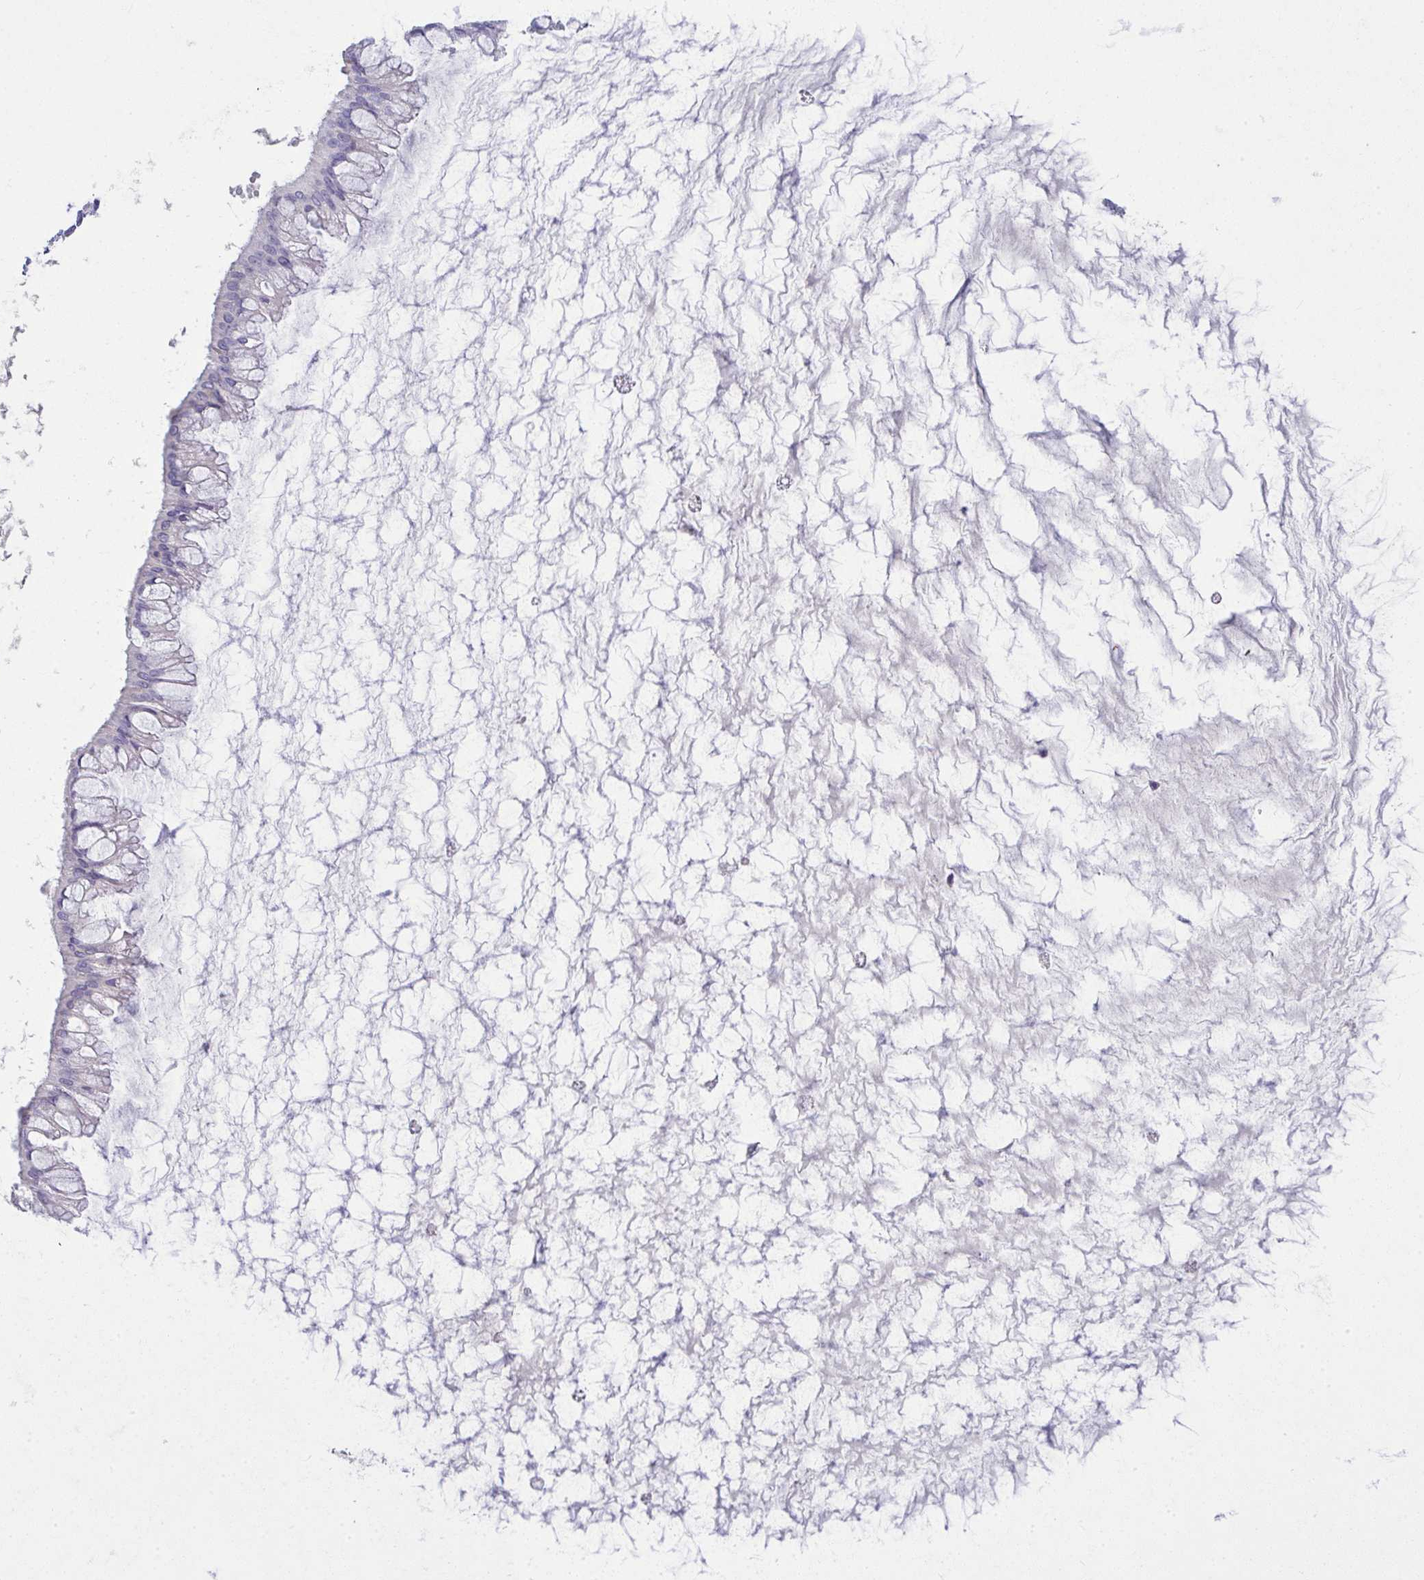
{"staining": {"intensity": "negative", "quantity": "none", "location": "none"}, "tissue": "ovarian cancer", "cell_type": "Tumor cells", "image_type": "cancer", "snomed": [{"axis": "morphology", "description": "Cystadenocarcinoma, mucinous, NOS"}, {"axis": "topography", "description": "Ovary"}], "caption": "This is a micrograph of immunohistochemistry staining of ovarian cancer, which shows no staining in tumor cells. (DAB IHC with hematoxylin counter stain).", "gene": "SPTB", "patient": {"sex": "female", "age": 73}}